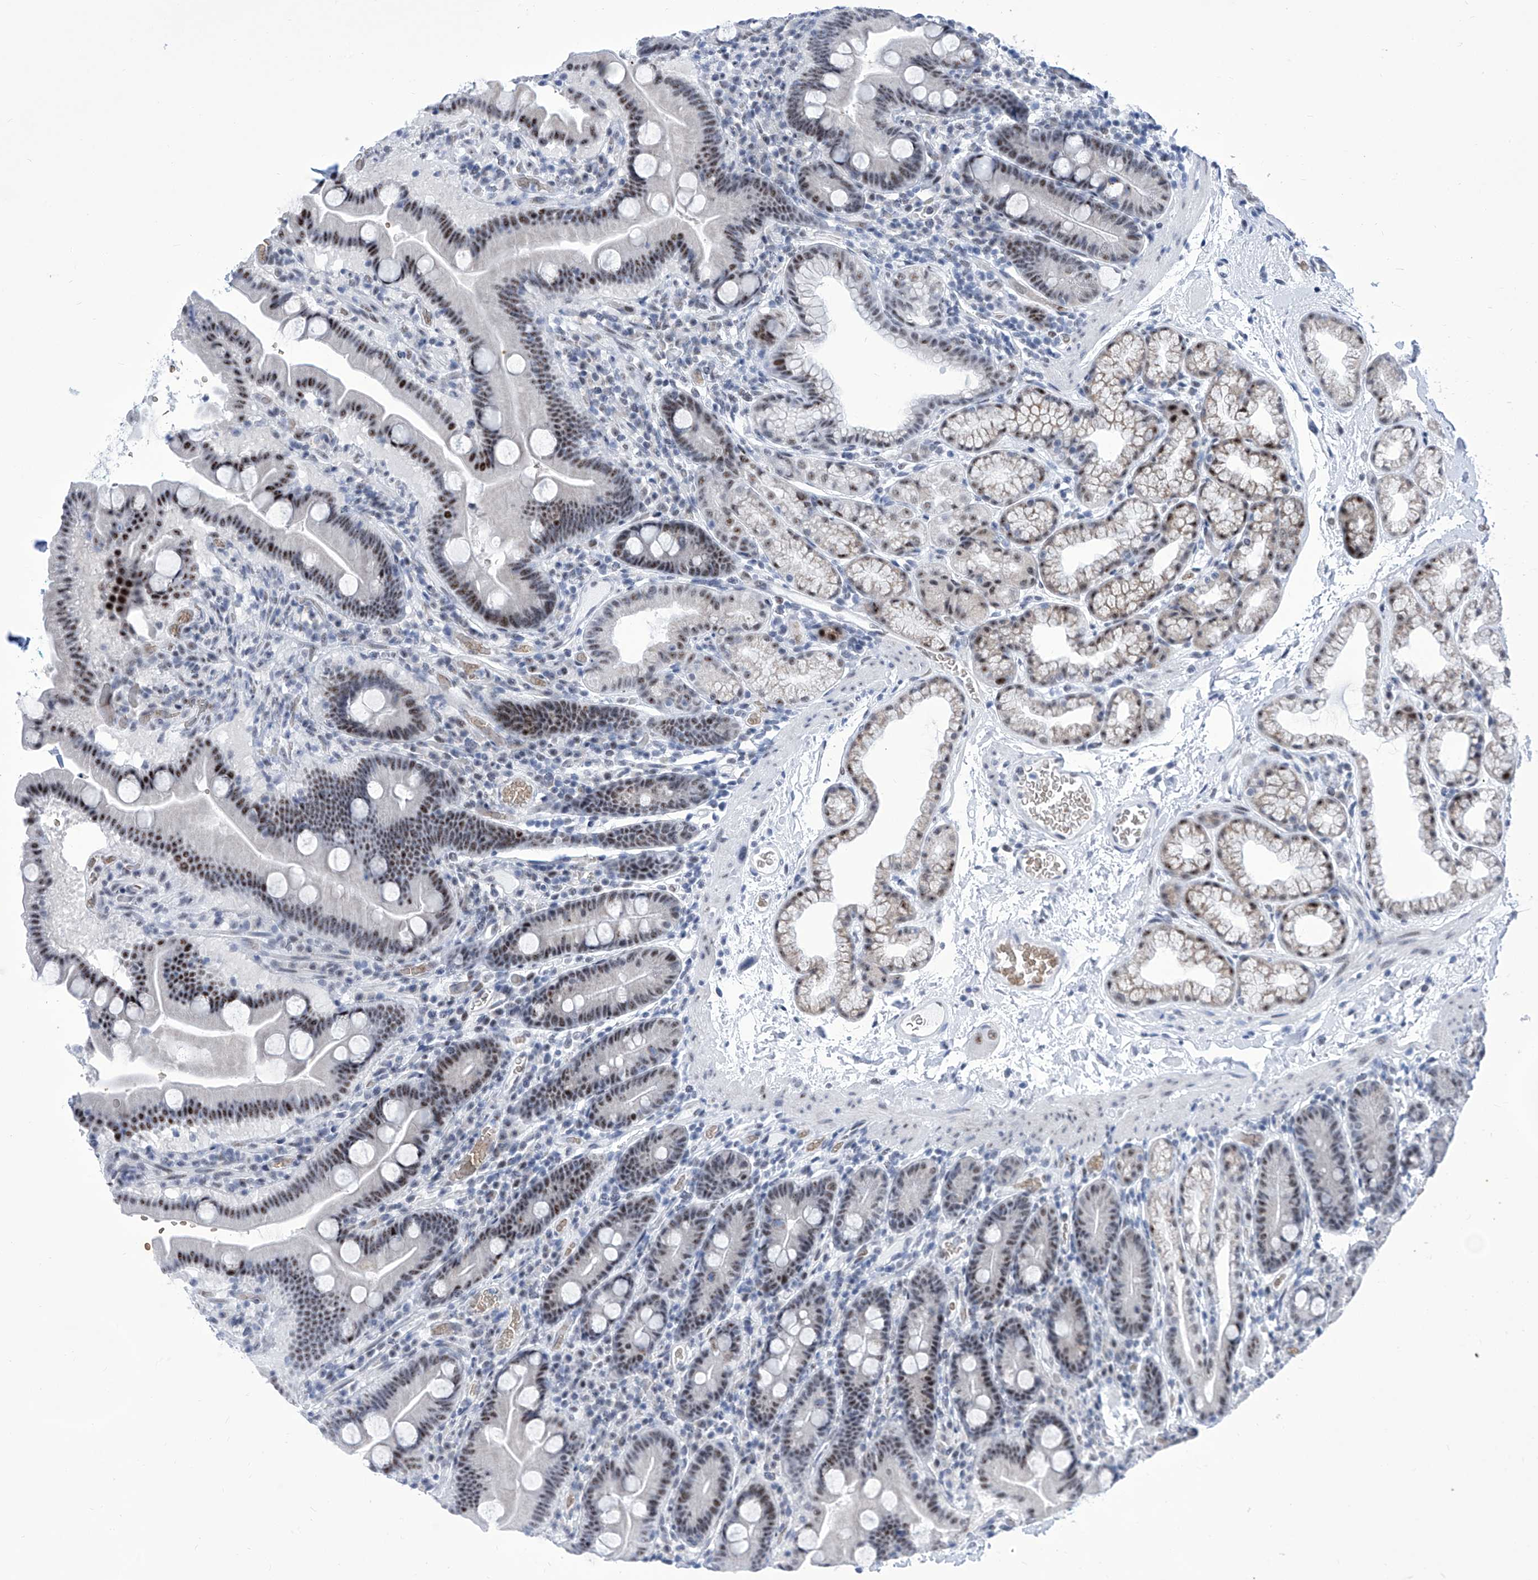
{"staining": {"intensity": "strong", "quantity": "<25%", "location": "nuclear"}, "tissue": "duodenum", "cell_type": "Glandular cells", "image_type": "normal", "snomed": [{"axis": "morphology", "description": "Normal tissue, NOS"}, {"axis": "topography", "description": "Duodenum"}], "caption": "This micrograph shows immunohistochemistry staining of unremarkable duodenum, with medium strong nuclear staining in approximately <25% of glandular cells.", "gene": "SART1", "patient": {"sex": "male", "age": 55}}